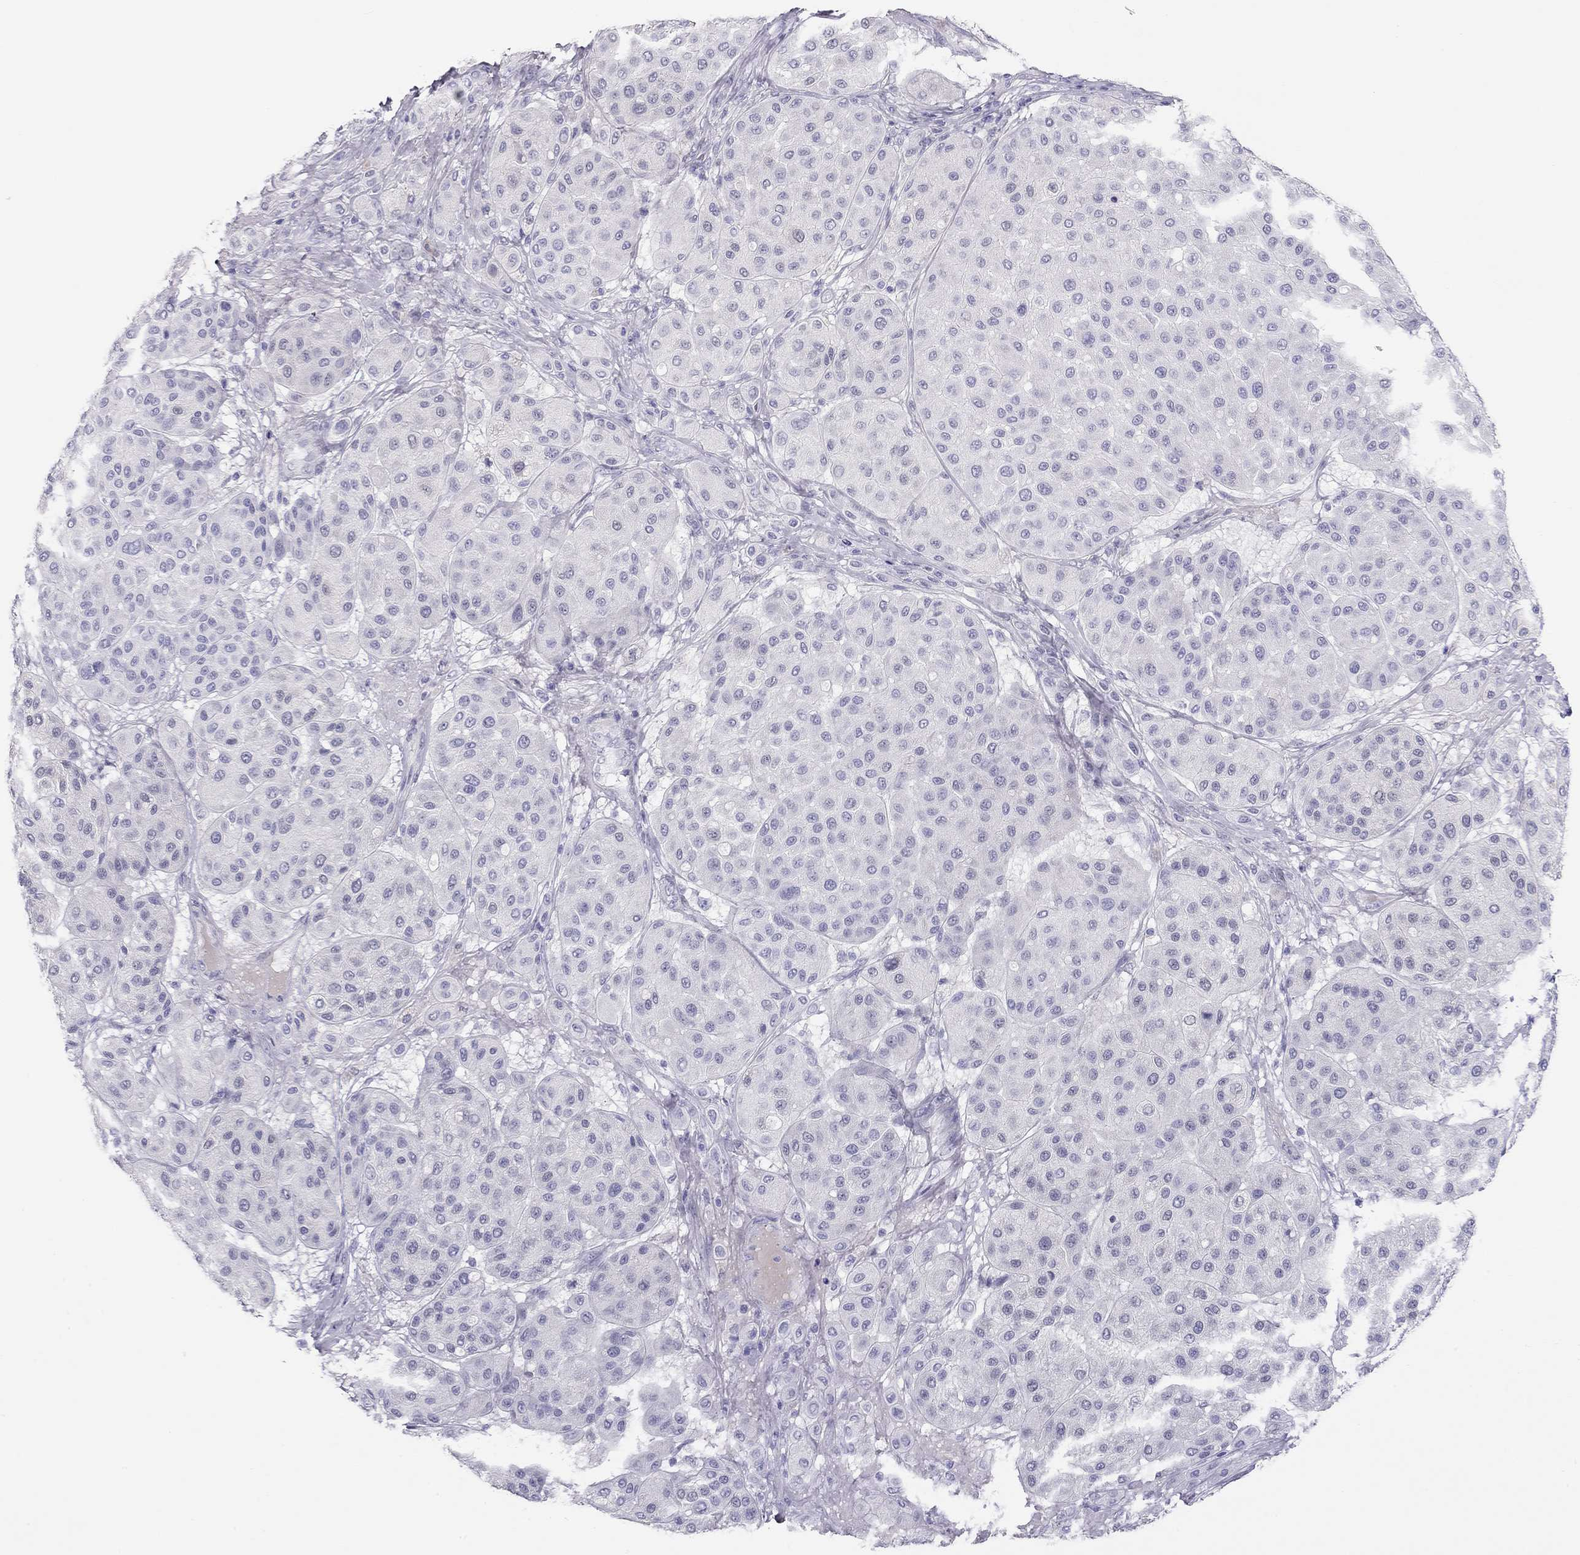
{"staining": {"intensity": "negative", "quantity": "none", "location": "none"}, "tissue": "melanoma", "cell_type": "Tumor cells", "image_type": "cancer", "snomed": [{"axis": "morphology", "description": "Malignant melanoma, Metastatic site"}, {"axis": "topography", "description": "Smooth muscle"}], "caption": "Human malignant melanoma (metastatic site) stained for a protein using IHC displays no positivity in tumor cells.", "gene": "KCNV2", "patient": {"sex": "male", "age": 41}}